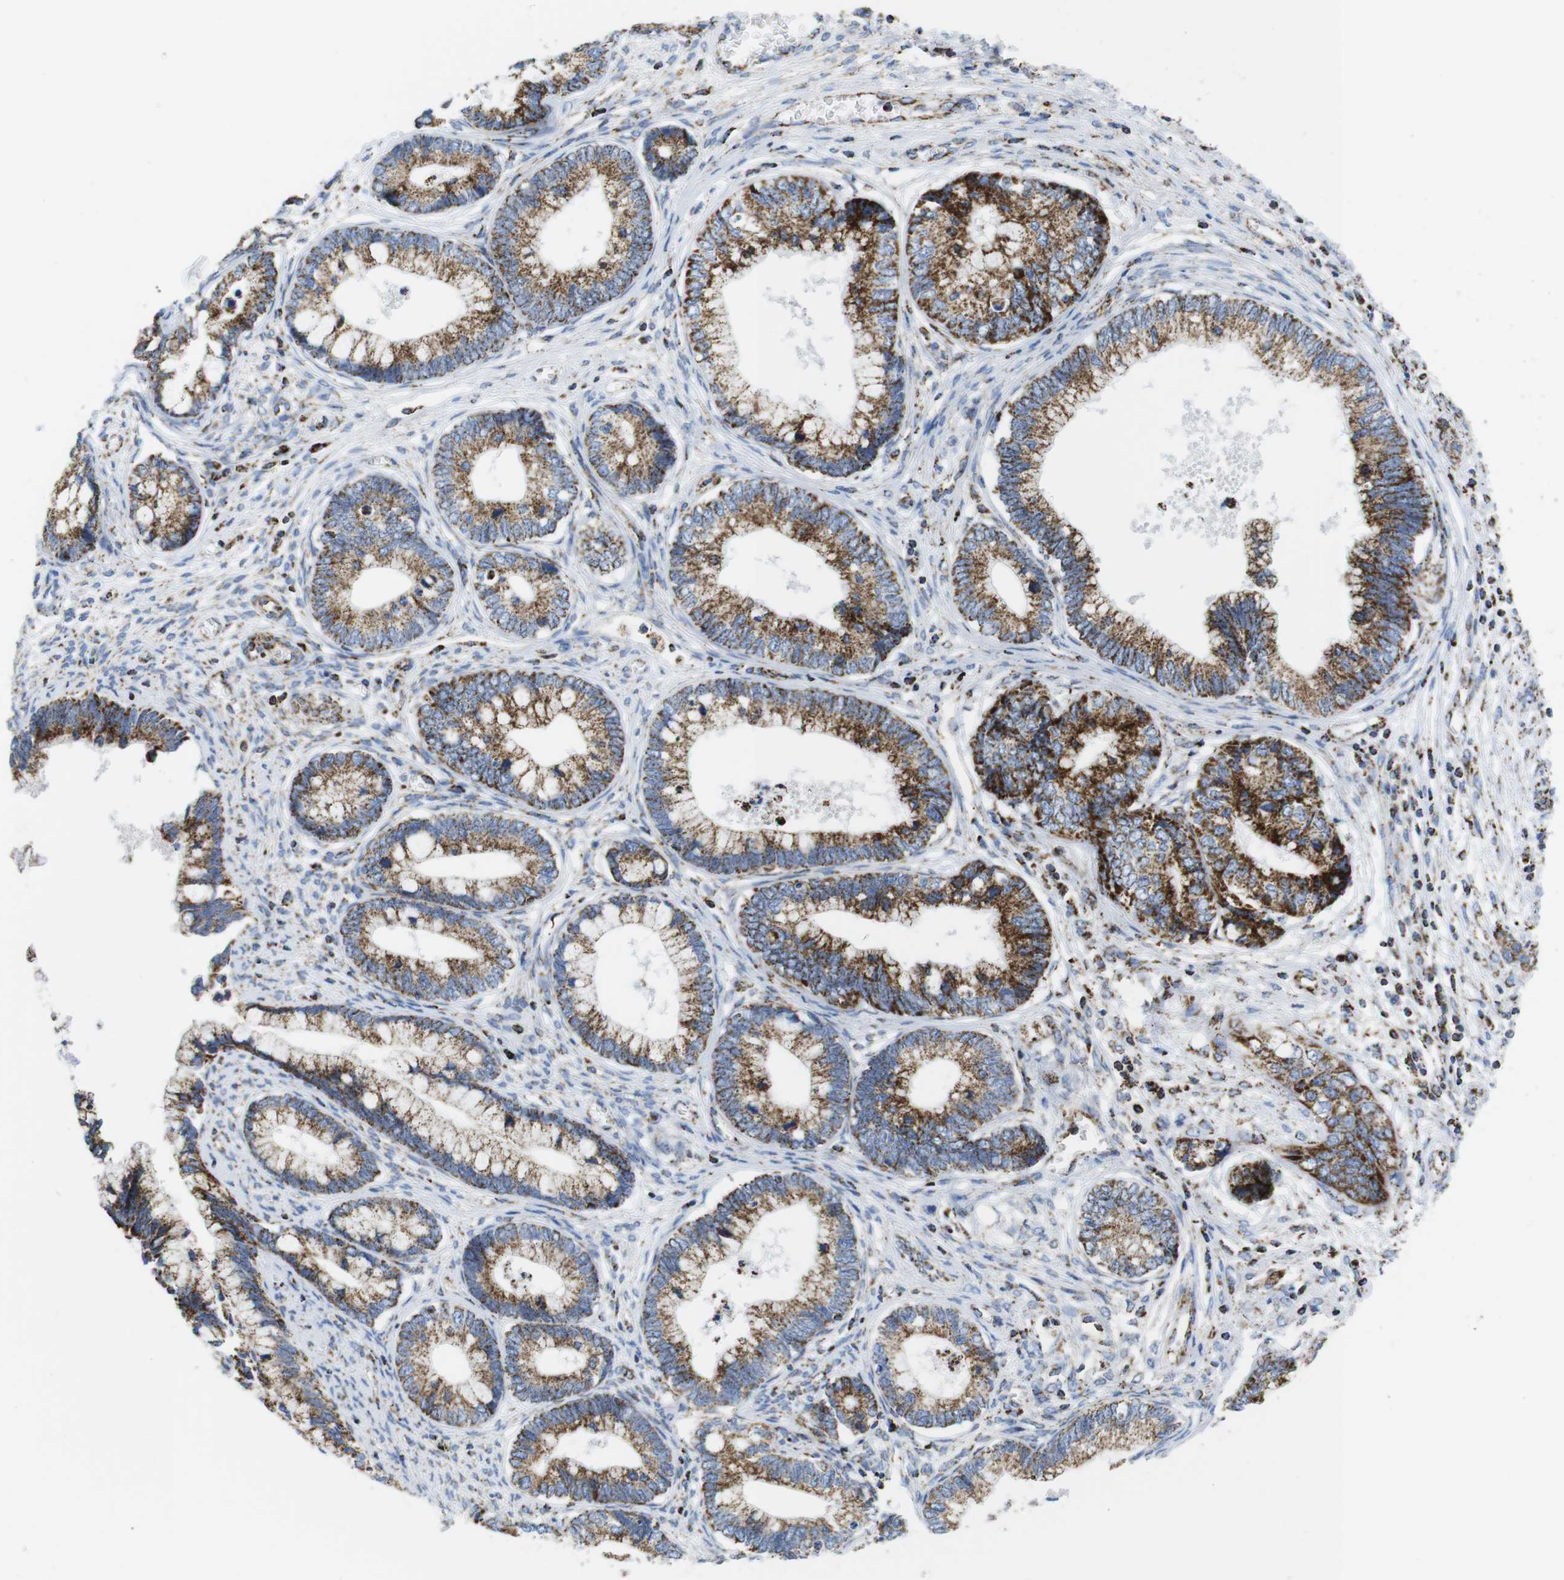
{"staining": {"intensity": "strong", "quantity": ">75%", "location": "cytoplasmic/membranous"}, "tissue": "cervical cancer", "cell_type": "Tumor cells", "image_type": "cancer", "snomed": [{"axis": "morphology", "description": "Adenocarcinoma, NOS"}, {"axis": "topography", "description": "Cervix"}], "caption": "Human cervical adenocarcinoma stained for a protein (brown) reveals strong cytoplasmic/membranous positive staining in approximately >75% of tumor cells.", "gene": "ATP5PO", "patient": {"sex": "female", "age": 44}}